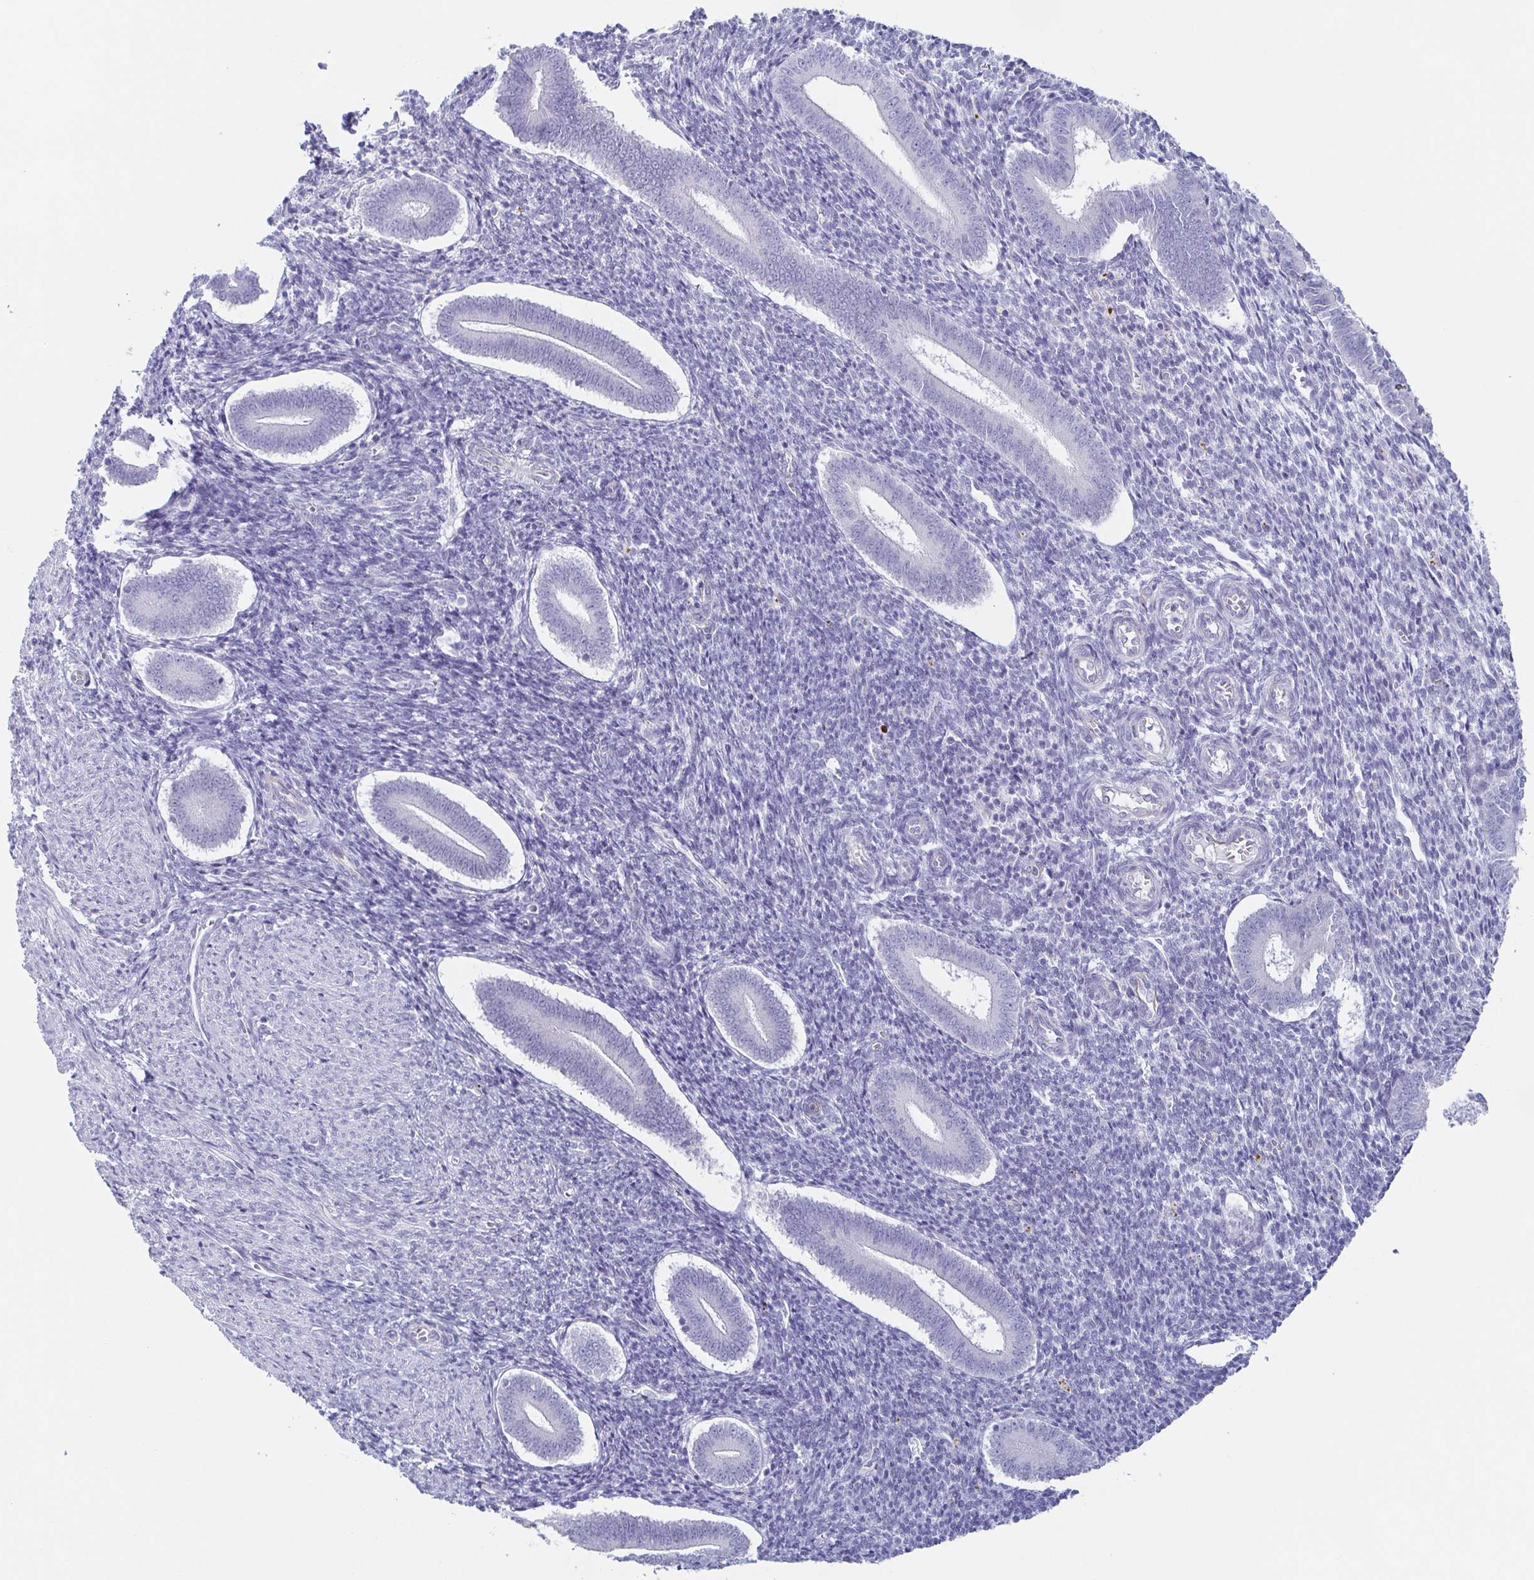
{"staining": {"intensity": "negative", "quantity": "none", "location": "none"}, "tissue": "endometrium", "cell_type": "Cells in endometrial stroma", "image_type": "normal", "snomed": [{"axis": "morphology", "description": "Normal tissue, NOS"}, {"axis": "topography", "description": "Endometrium"}], "caption": "Cells in endometrial stroma are negative for brown protein staining in benign endometrium. (DAB immunohistochemistry (IHC), high magnification).", "gene": "PRR27", "patient": {"sex": "female", "age": 25}}